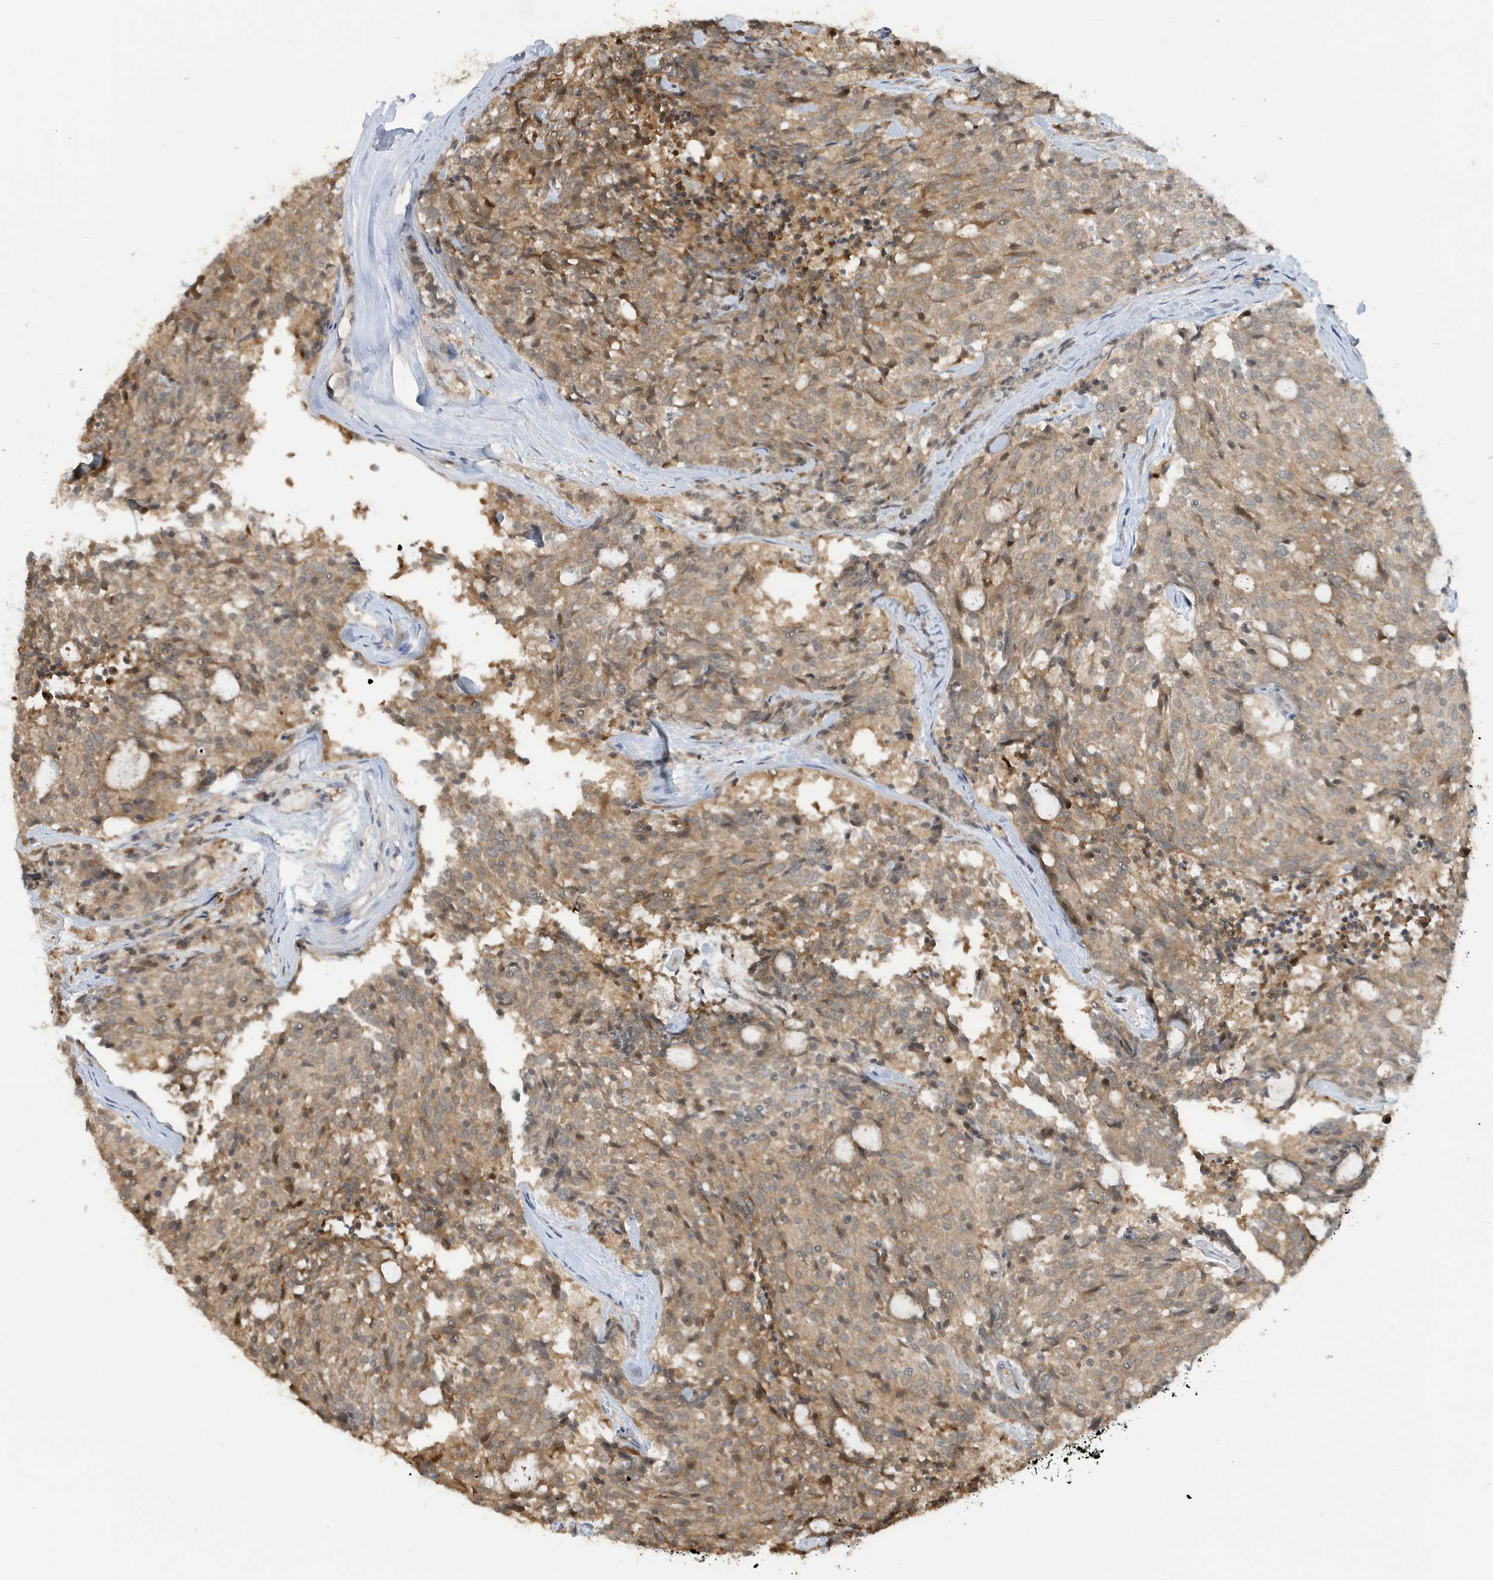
{"staining": {"intensity": "weak", "quantity": ">75%", "location": "cytoplasmic/membranous"}, "tissue": "carcinoid", "cell_type": "Tumor cells", "image_type": "cancer", "snomed": [{"axis": "morphology", "description": "Carcinoid, malignant, NOS"}, {"axis": "topography", "description": "Pancreas"}], "caption": "Carcinoid (malignant) stained with DAB (3,3'-diaminobenzidine) immunohistochemistry (IHC) displays low levels of weak cytoplasmic/membranous expression in about >75% of tumor cells.", "gene": "PRRT3", "patient": {"sex": "female", "age": 54}}